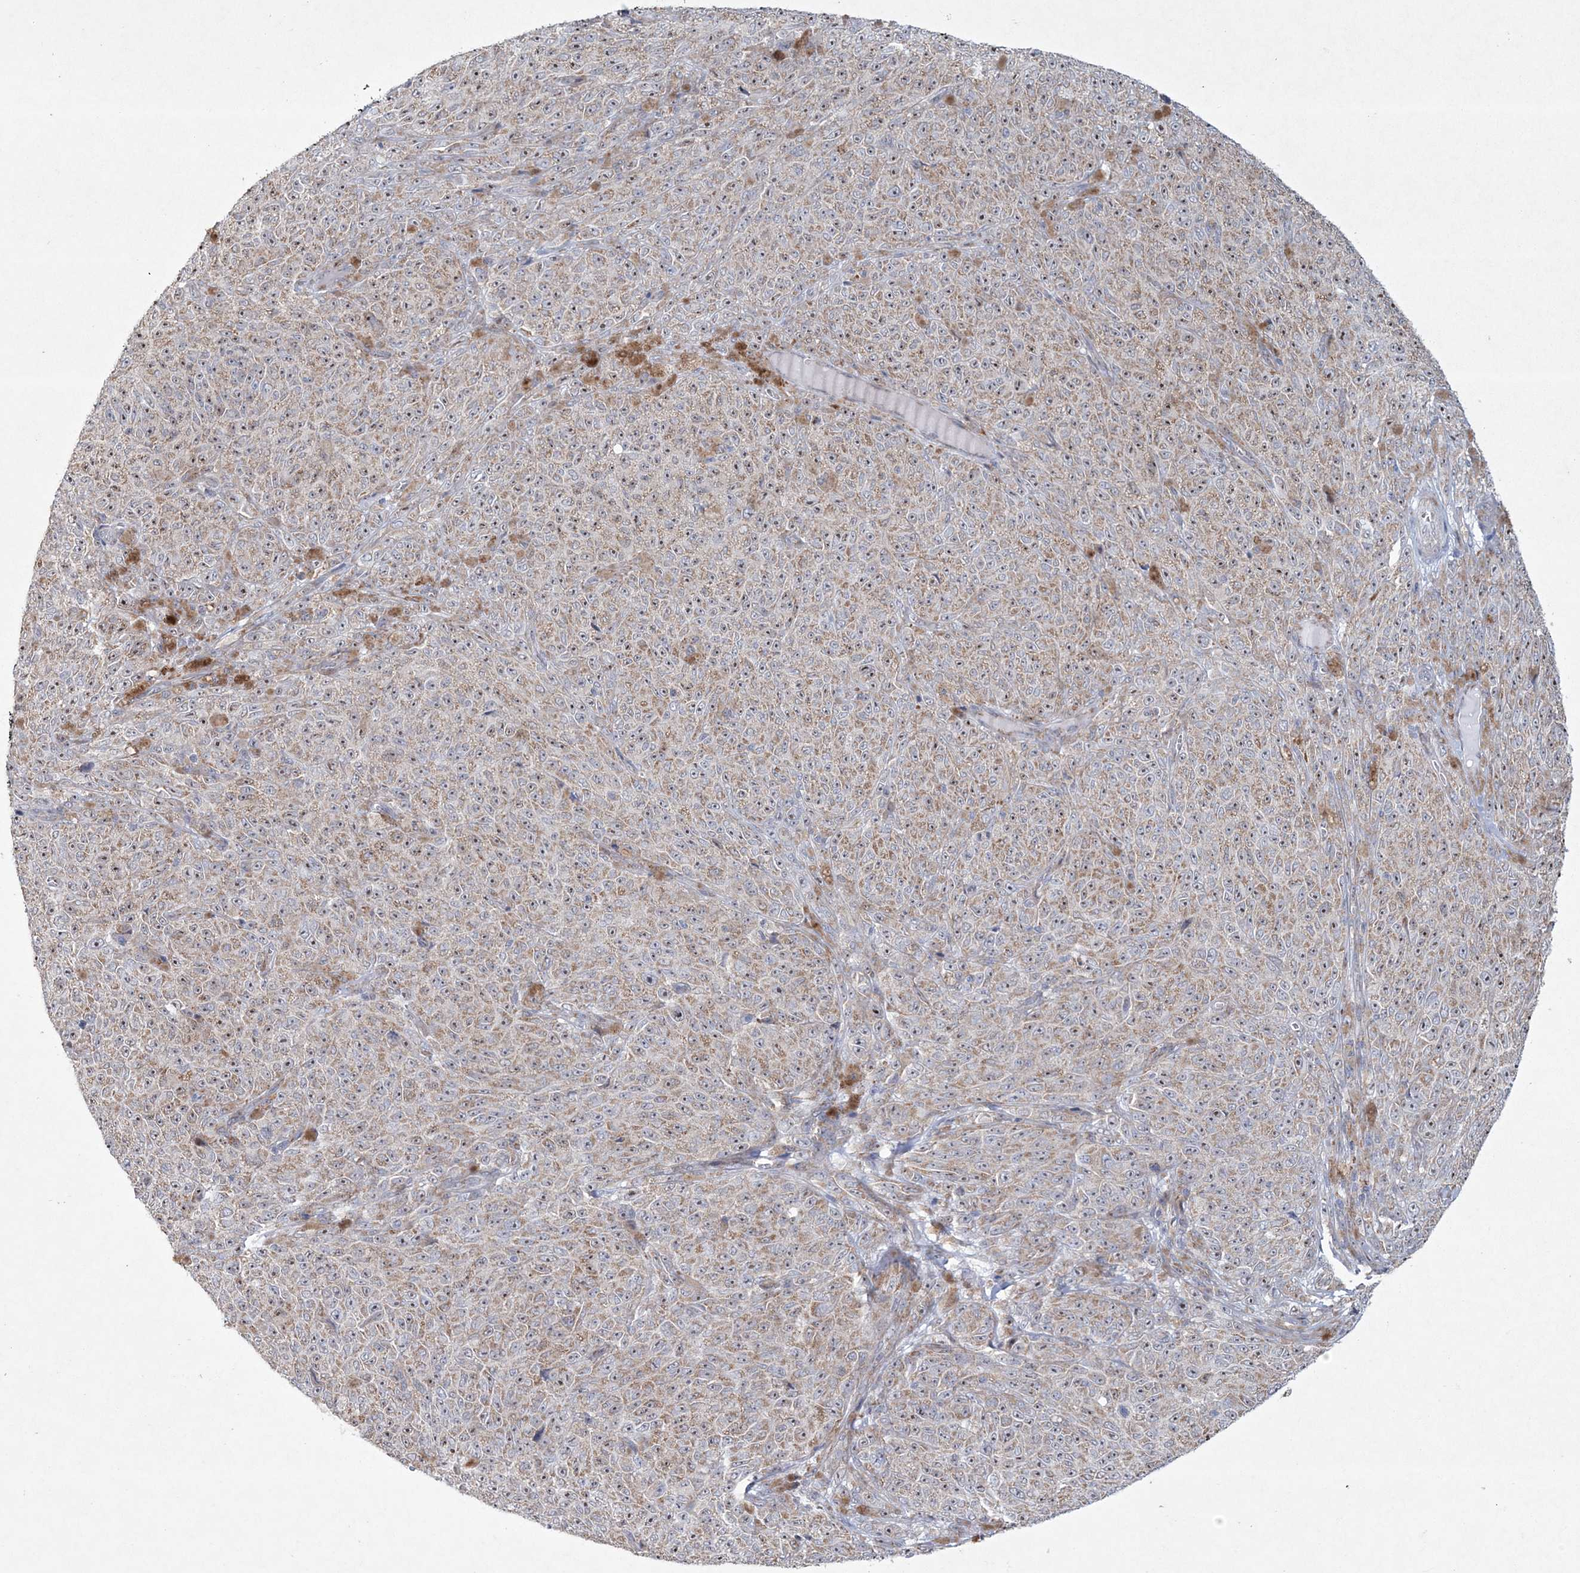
{"staining": {"intensity": "weak", "quantity": ">75%", "location": "cytoplasmic/membranous"}, "tissue": "melanoma", "cell_type": "Tumor cells", "image_type": "cancer", "snomed": [{"axis": "morphology", "description": "Malignant melanoma, NOS"}, {"axis": "topography", "description": "Skin"}], "caption": "Immunohistochemistry of human malignant melanoma displays low levels of weak cytoplasmic/membranous staining in approximately >75% of tumor cells.", "gene": "CES4A", "patient": {"sex": "female", "age": 82}}